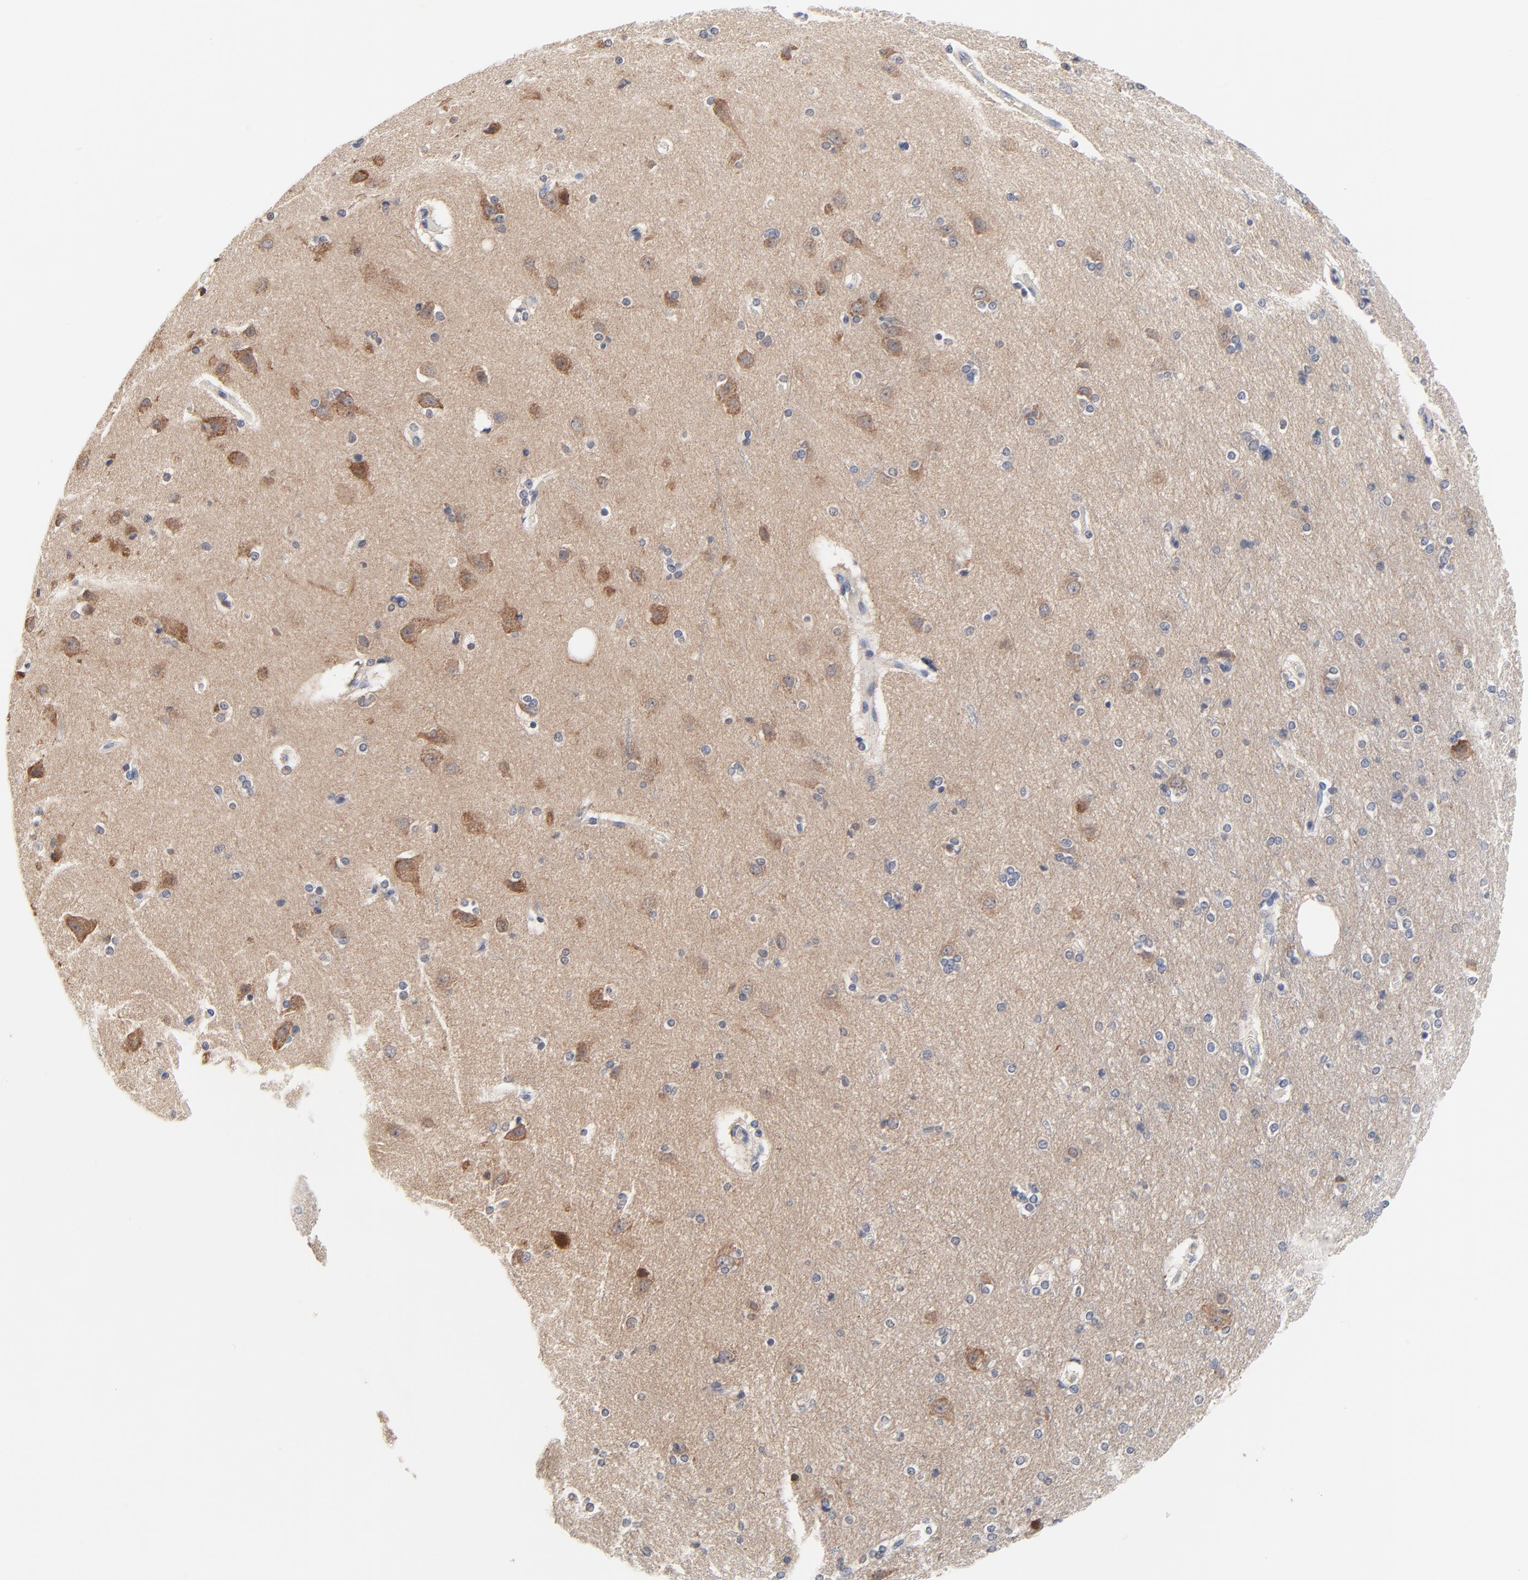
{"staining": {"intensity": "negative", "quantity": "none", "location": "none"}, "tissue": "cerebral cortex", "cell_type": "Endothelial cells", "image_type": "normal", "snomed": [{"axis": "morphology", "description": "Normal tissue, NOS"}, {"axis": "topography", "description": "Cerebral cortex"}], "caption": "The IHC image has no significant staining in endothelial cells of cerebral cortex. (DAB immunohistochemistry visualized using brightfield microscopy, high magnification).", "gene": "FBXL5", "patient": {"sex": "male", "age": 62}}